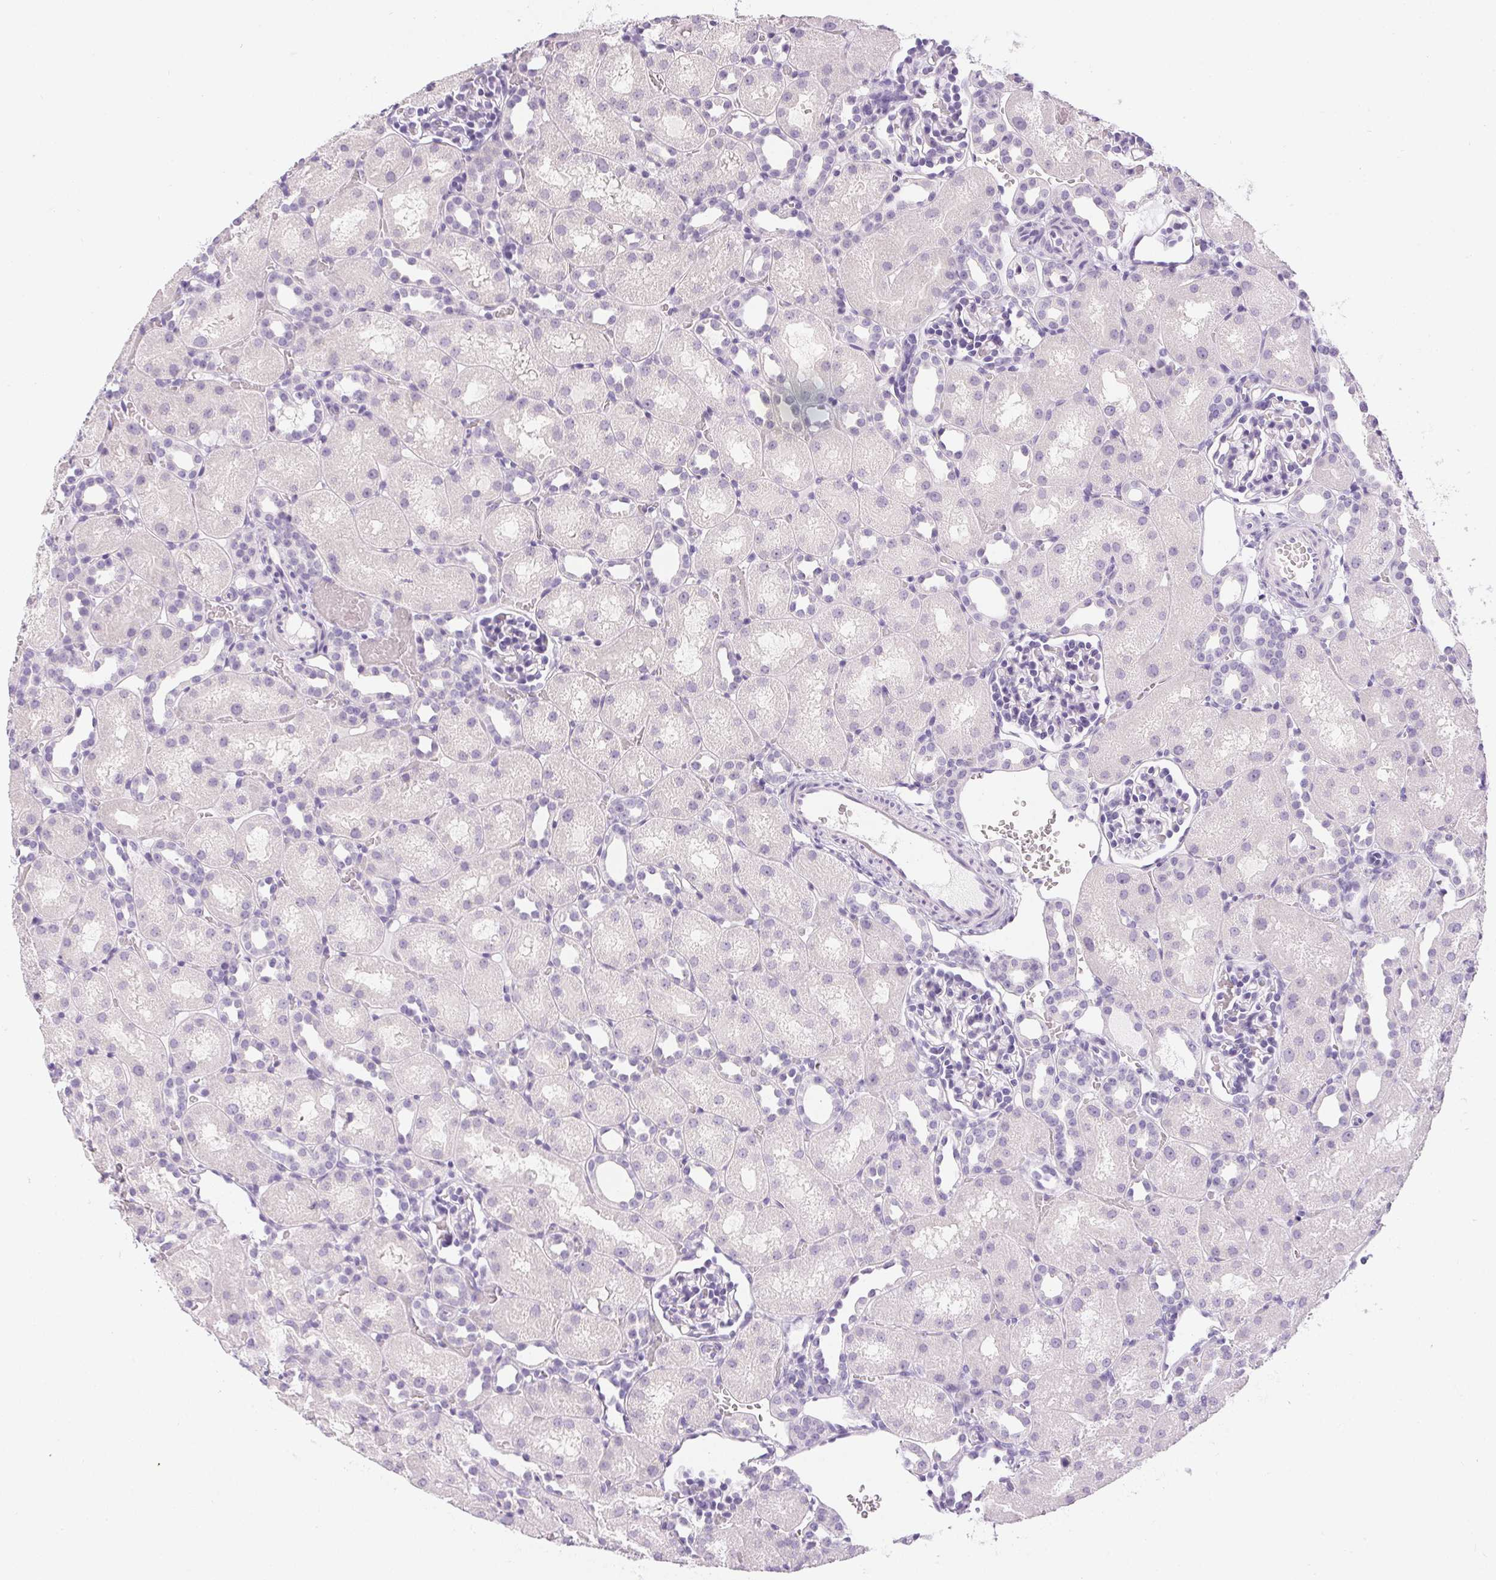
{"staining": {"intensity": "negative", "quantity": "none", "location": "none"}, "tissue": "kidney", "cell_type": "Cells in glomeruli", "image_type": "normal", "snomed": [{"axis": "morphology", "description": "Normal tissue, NOS"}, {"axis": "topography", "description": "Kidney"}], "caption": "Kidney stained for a protein using immunohistochemistry (IHC) exhibits no staining cells in glomeruli.", "gene": "PPY", "patient": {"sex": "male", "age": 1}}